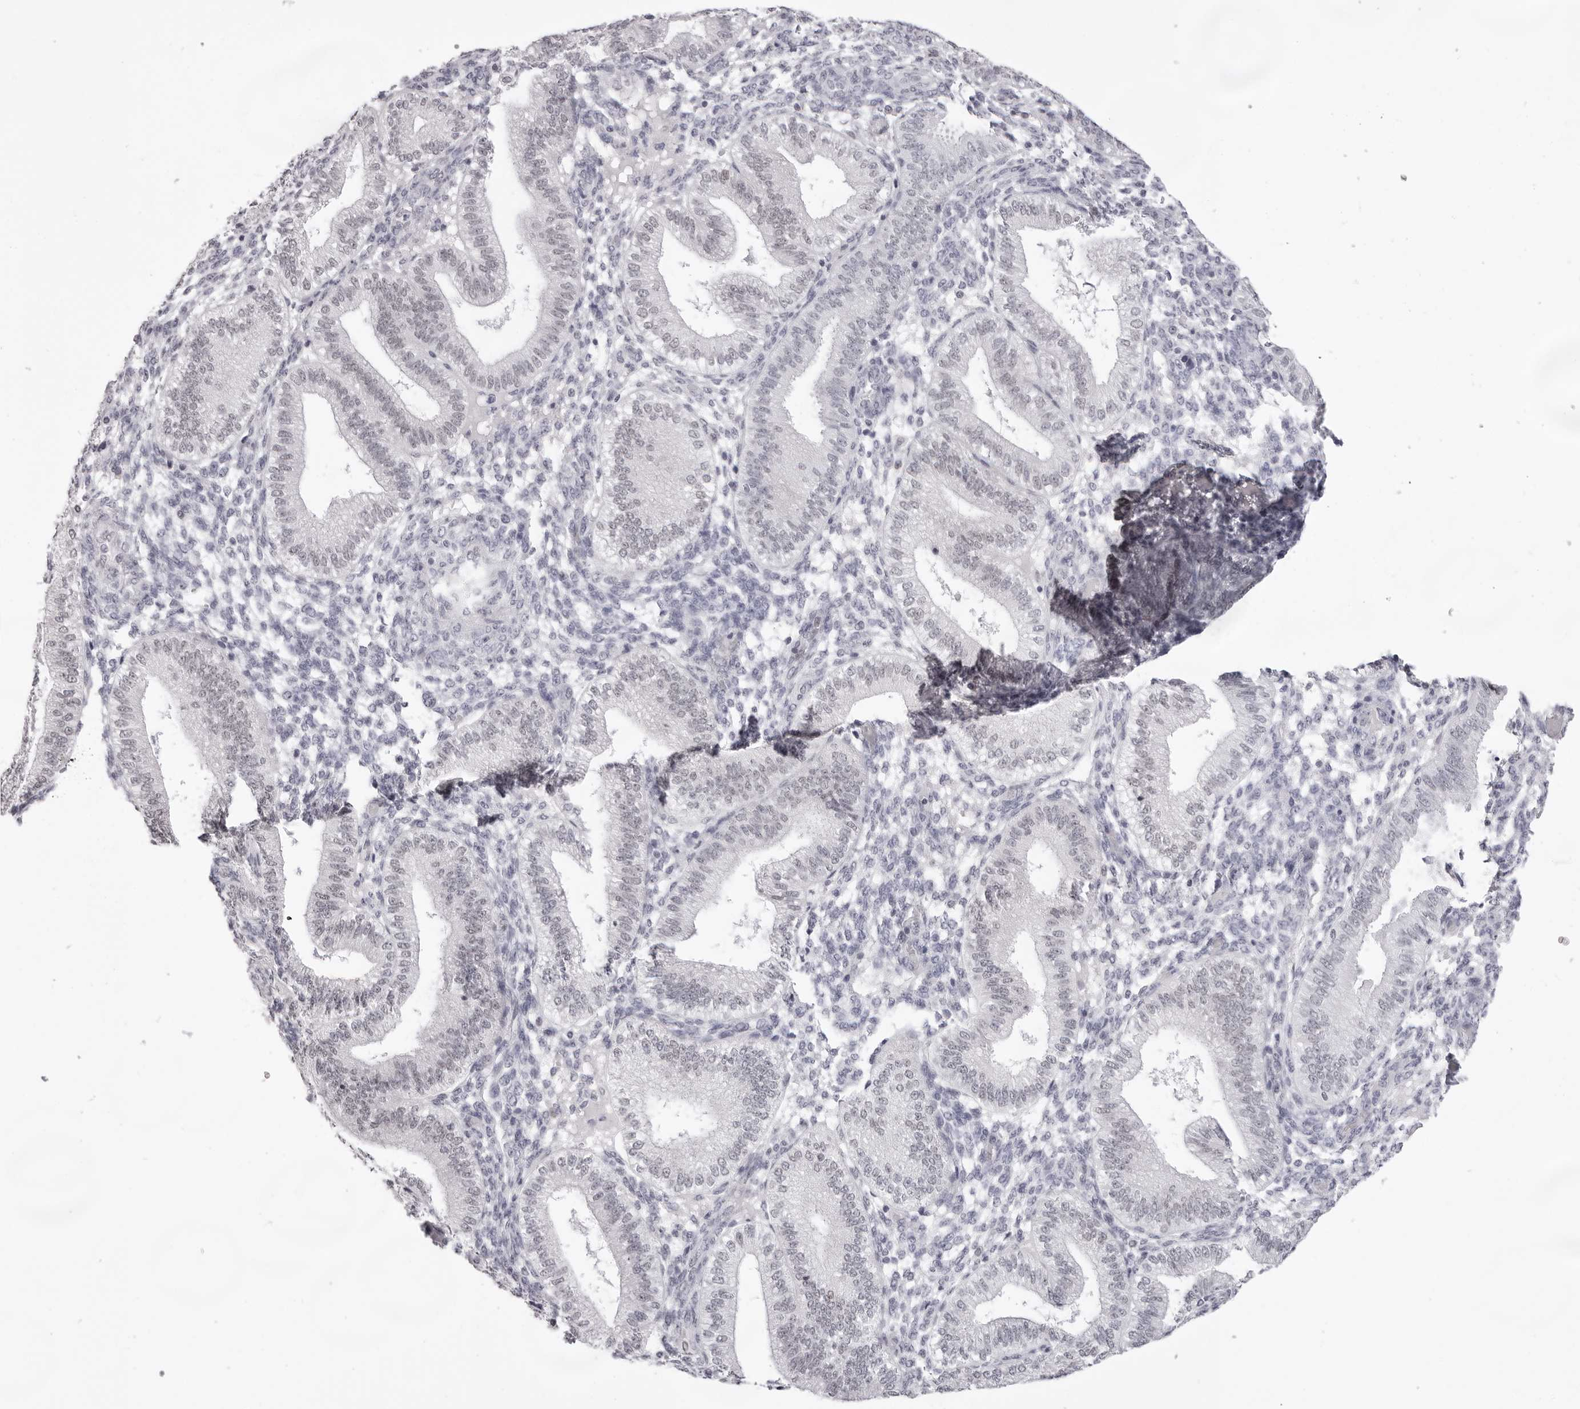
{"staining": {"intensity": "negative", "quantity": "none", "location": "none"}, "tissue": "endometrium", "cell_type": "Cells in endometrial stroma", "image_type": "normal", "snomed": [{"axis": "morphology", "description": "Normal tissue, NOS"}, {"axis": "topography", "description": "Endometrium"}], "caption": "Cells in endometrial stroma show no significant protein staining in normal endometrium. Brightfield microscopy of immunohistochemistry stained with DAB (3,3'-diaminobenzidine) (brown) and hematoxylin (blue), captured at high magnification.", "gene": "MAFK", "patient": {"sex": "female", "age": 39}}